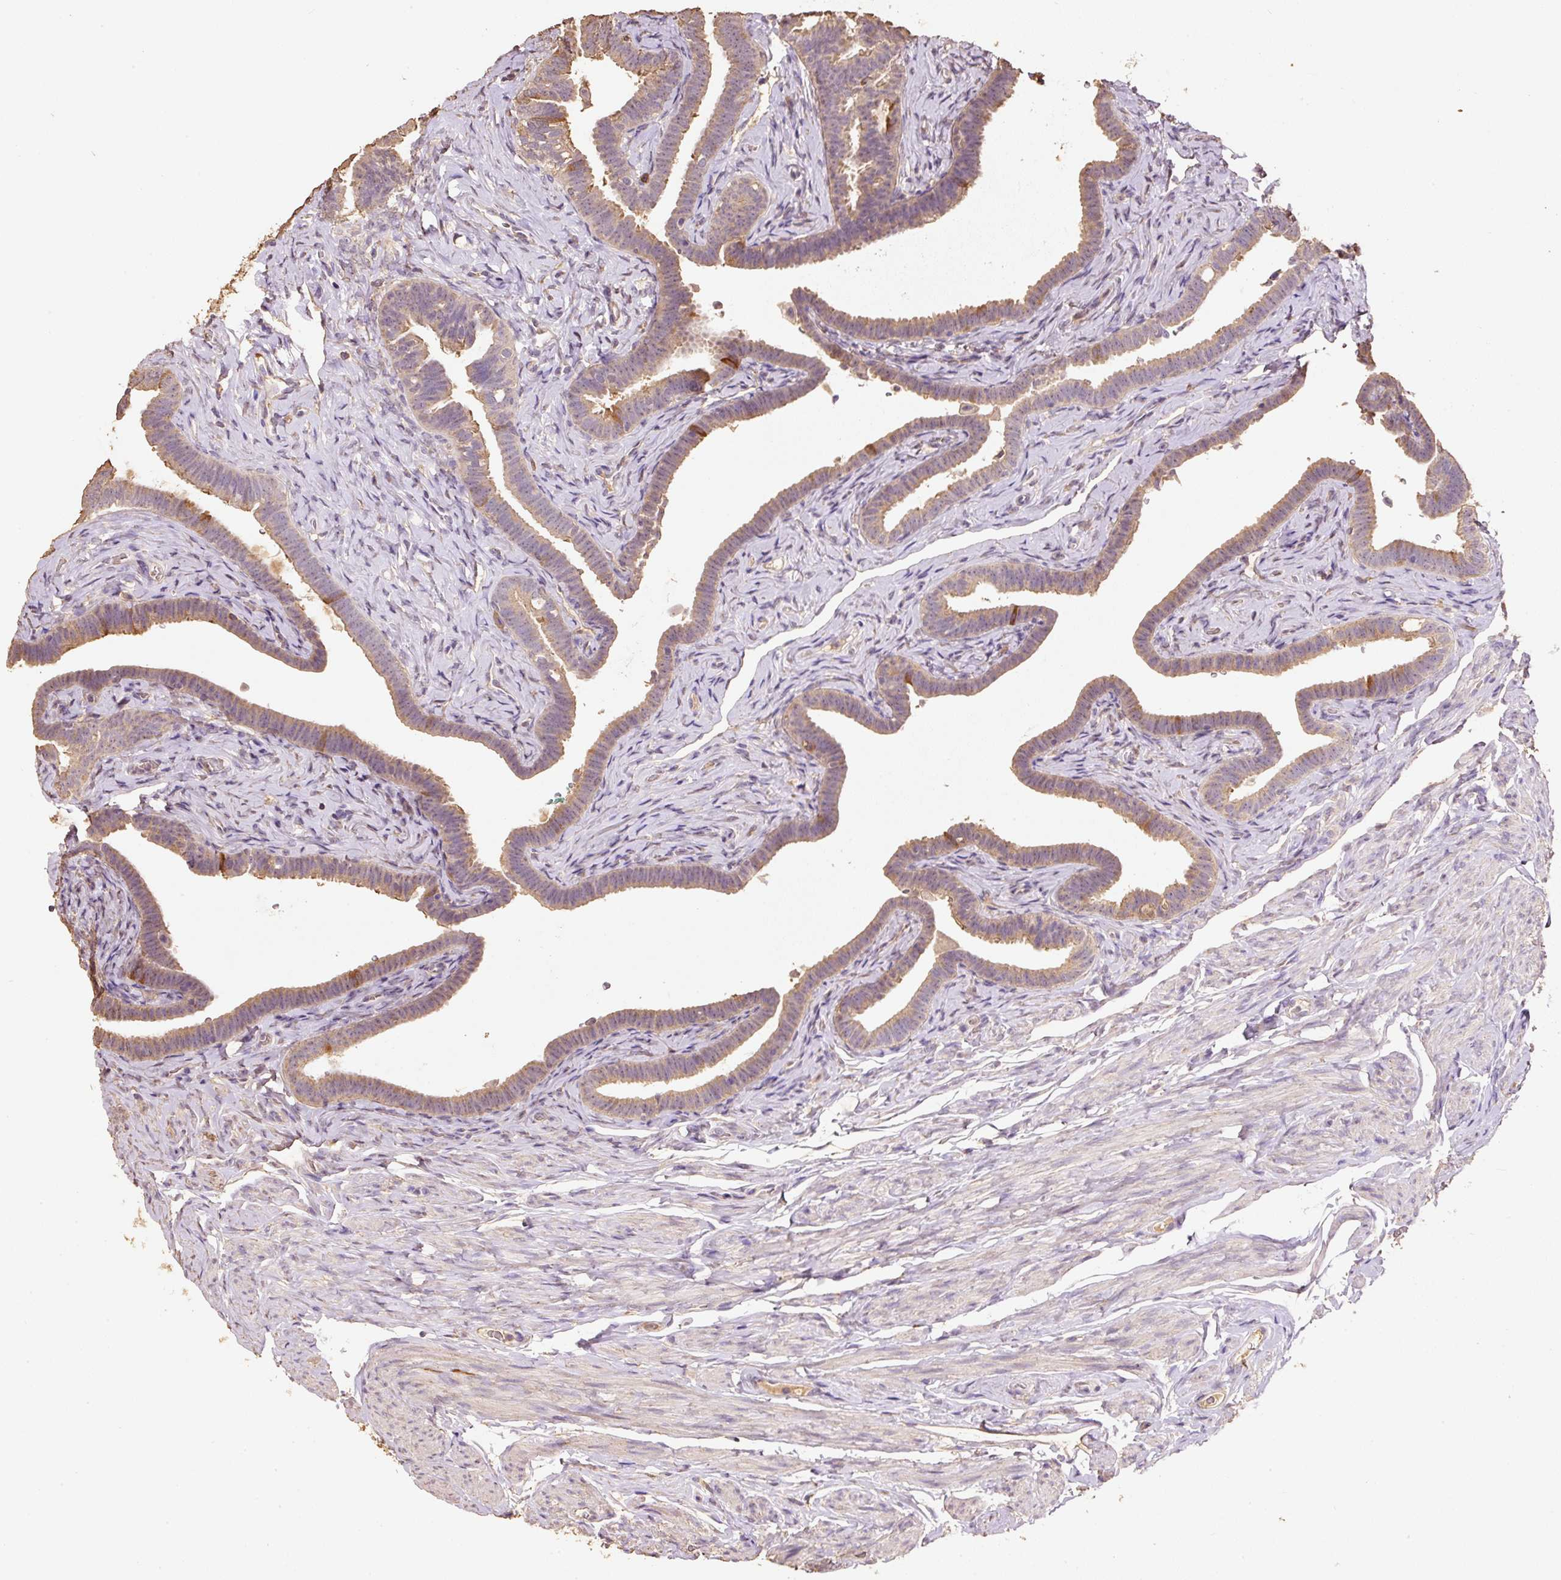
{"staining": {"intensity": "weak", "quantity": ">75%", "location": "cytoplasmic/membranous"}, "tissue": "fallopian tube", "cell_type": "Glandular cells", "image_type": "normal", "snomed": [{"axis": "morphology", "description": "Normal tissue, NOS"}, {"axis": "topography", "description": "Fallopian tube"}], "caption": "Immunohistochemistry photomicrograph of normal fallopian tube: human fallopian tube stained using IHC exhibits low levels of weak protein expression localized specifically in the cytoplasmic/membranous of glandular cells, appearing as a cytoplasmic/membranous brown color.", "gene": "HERC2", "patient": {"sex": "female", "age": 69}}